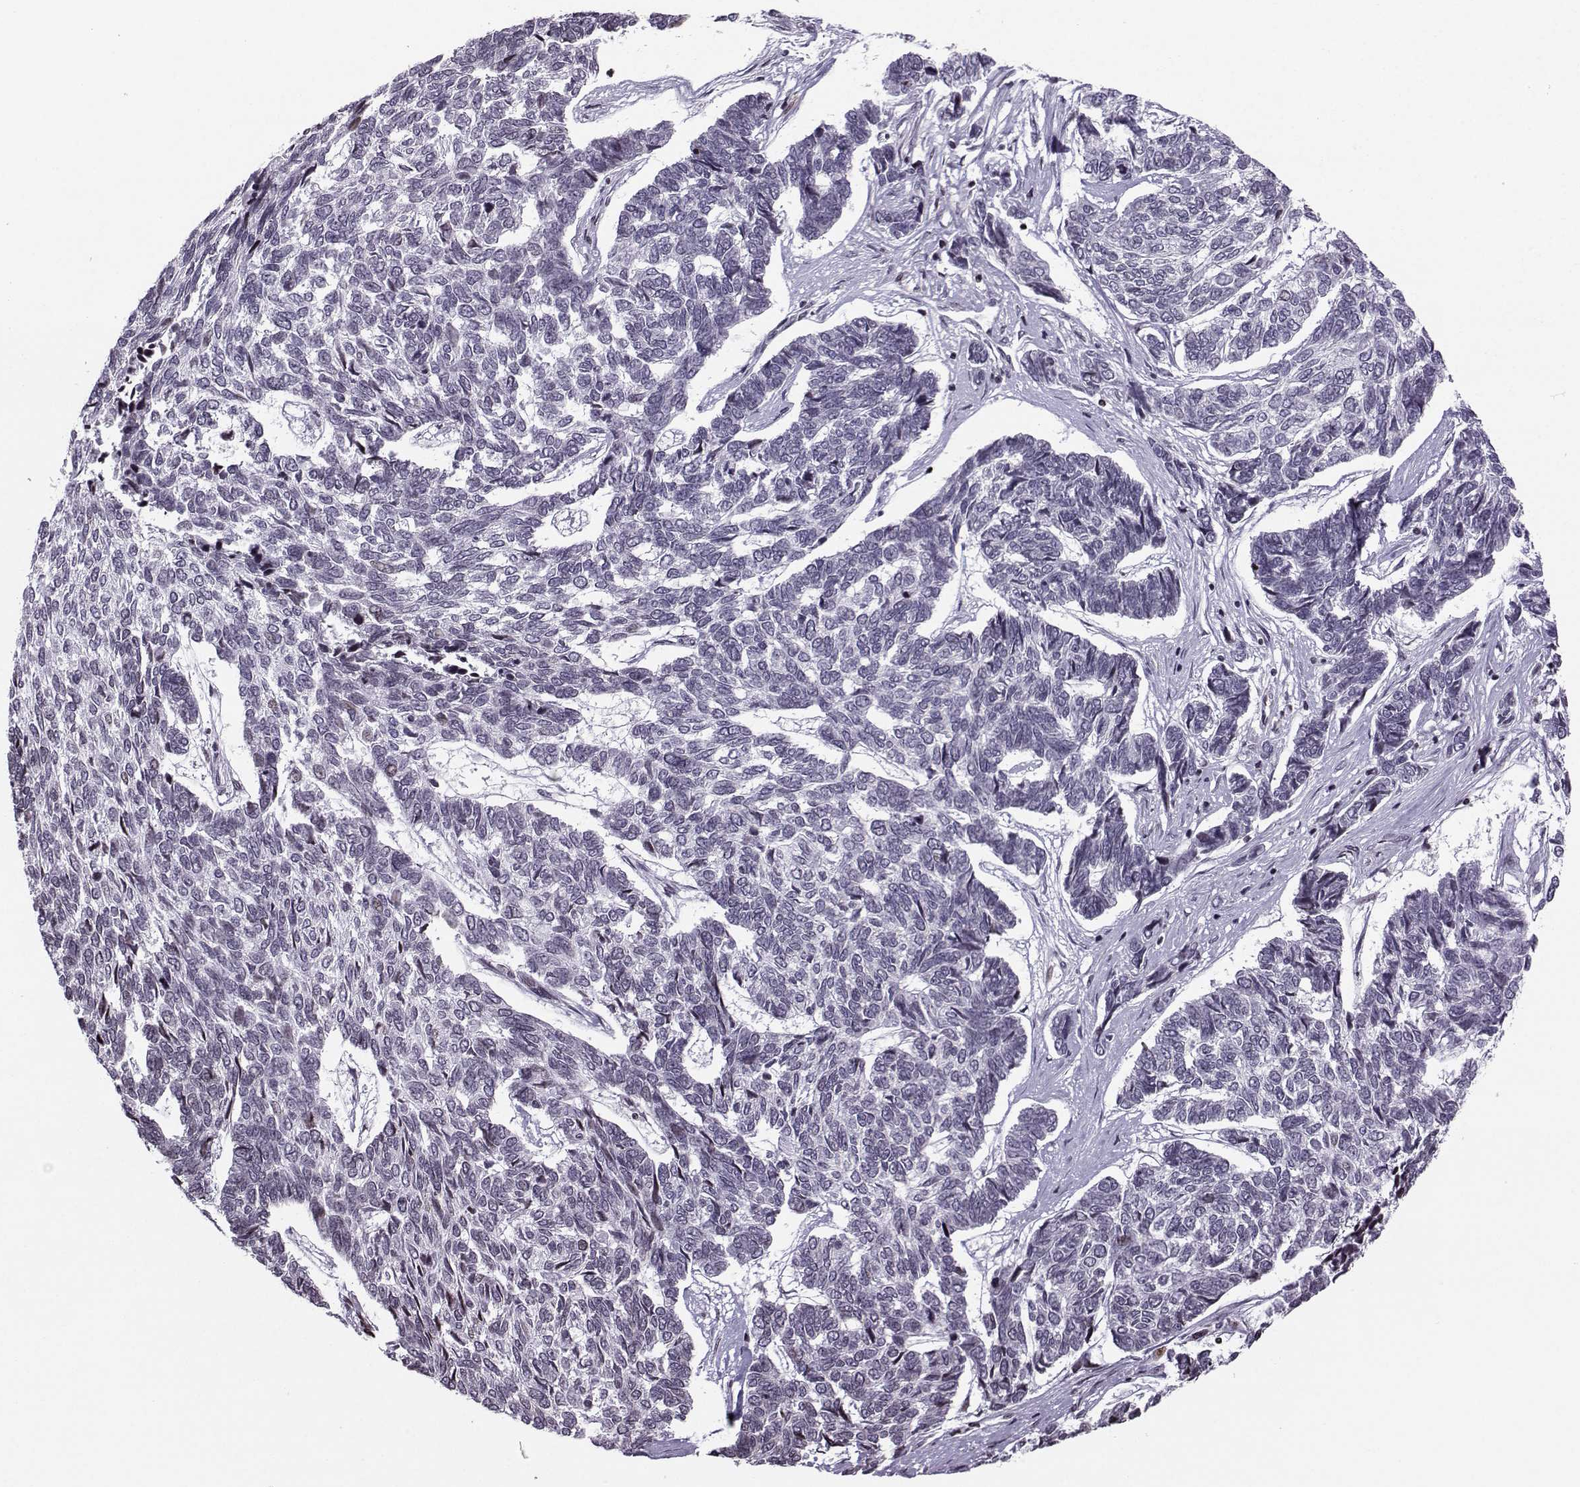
{"staining": {"intensity": "negative", "quantity": "none", "location": "none"}, "tissue": "skin cancer", "cell_type": "Tumor cells", "image_type": "cancer", "snomed": [{"axis": "morphology", "description": "Basal cell carcinoma"}, {"axis": "topography", "description": "Skin"}], "caption": "High magnification brightfield microscopy of skin cancer stained with DAB (brown) and counterstained with hematoxylin (blue): tumor cells show no significant positivity. (DAB IHC with hematoxylin counter stain).", "gene": "ZNF19", "patient": {"sex": "female", "age": 65}}